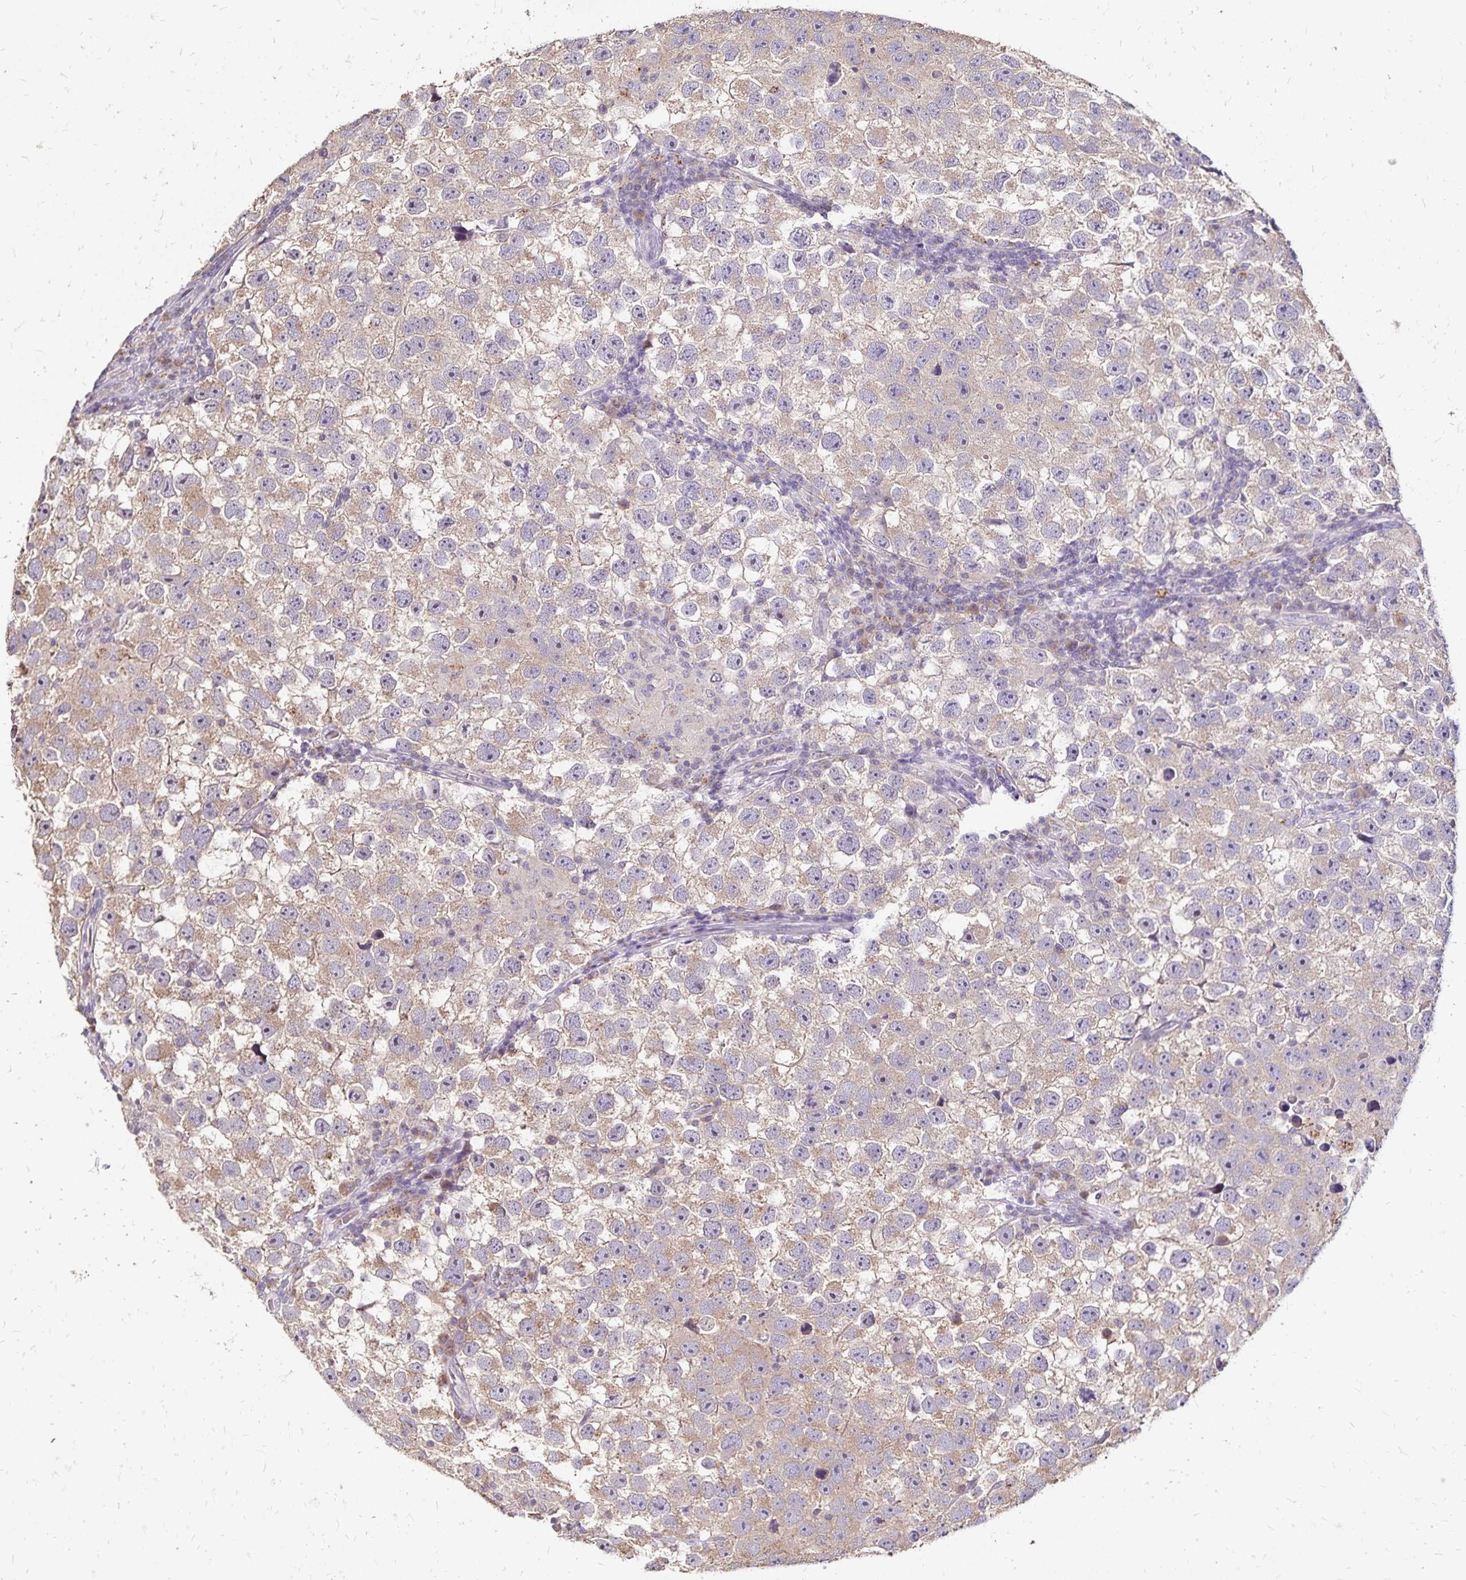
{"staining": {"intensity": "weak", "quantity": ">75%", "location": "cytoplasmic/membranous"}, "tissue": "testis cancer", "cell_type": "Tumor cells", "image_type": "cancer", "snomed": [{"axis": "morphology", "description": "Seminoma, NOS"}, {"axis": "topography", "description": "Testis"}], "caption": "Seminoma (testis) tissue demonstrates weak cytoplasmic/membranous positivity in approximately >75% of tumor cells Ihc stains the protein of interest in brown and the nuclei are stained blue.", "gene": "EMC10", "patient": {"sex": "male", "age": 26}}